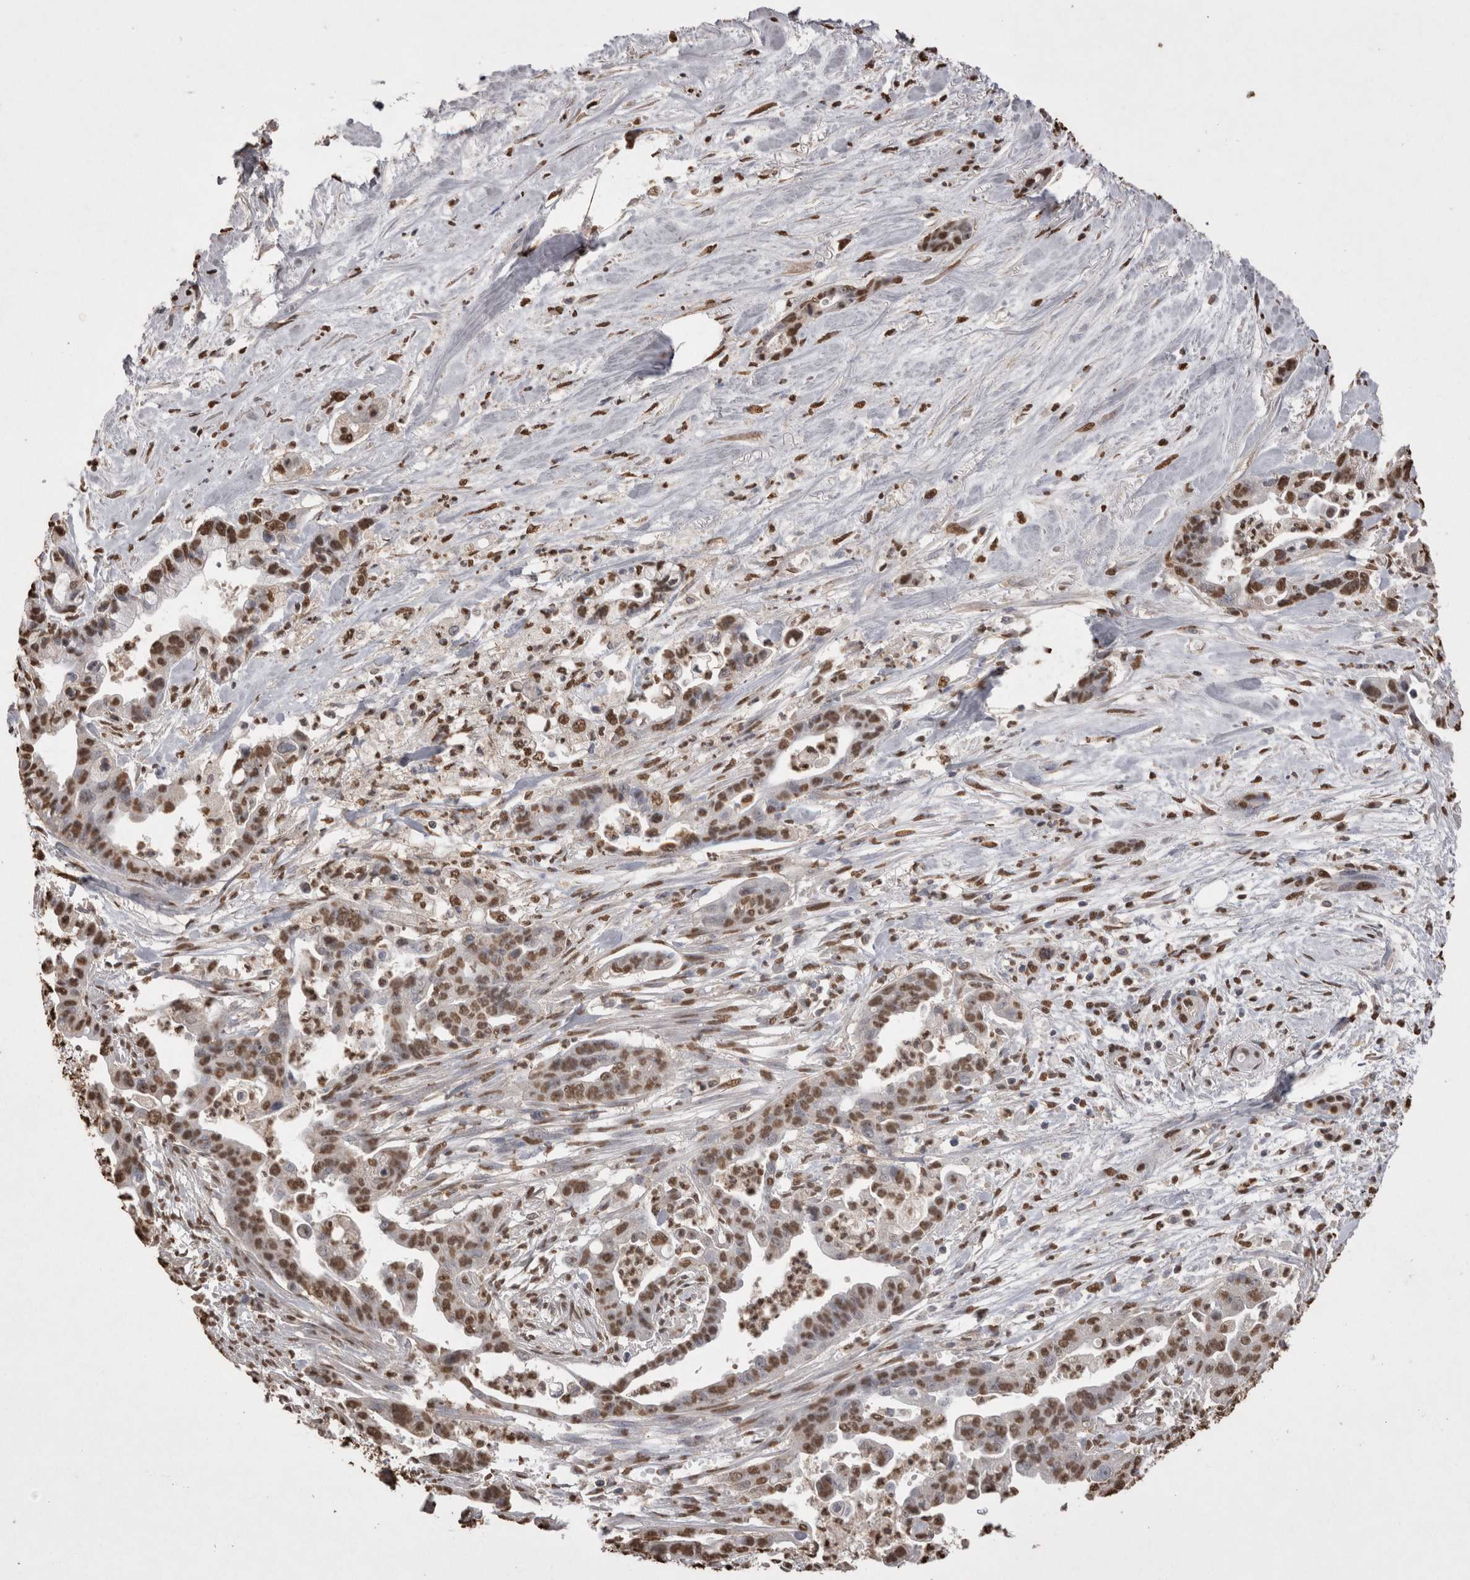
{"staining": {"intensity": "moderate", "quantity": ">75%", "location": "nuclear"}, "tissue": "pancreatic cancer", "cell_type": "Tumor cells", "image_type": "cancer", "snomed": [{"axis": "morphology", "description": "Adenocarcinoma, NOS"}, {"axis": "topography", "description": "Pancreas"}], "caption": "A brown stain labels moderate nuclear positivity of a protein in pancreatic cancer tumor cells. Immunohistochemistry (ihc) stains the protein of interest in brown and the nuclei are stained blue.", "gene": "POU5F1", "patient": {"sex": "male", "age": 70}}